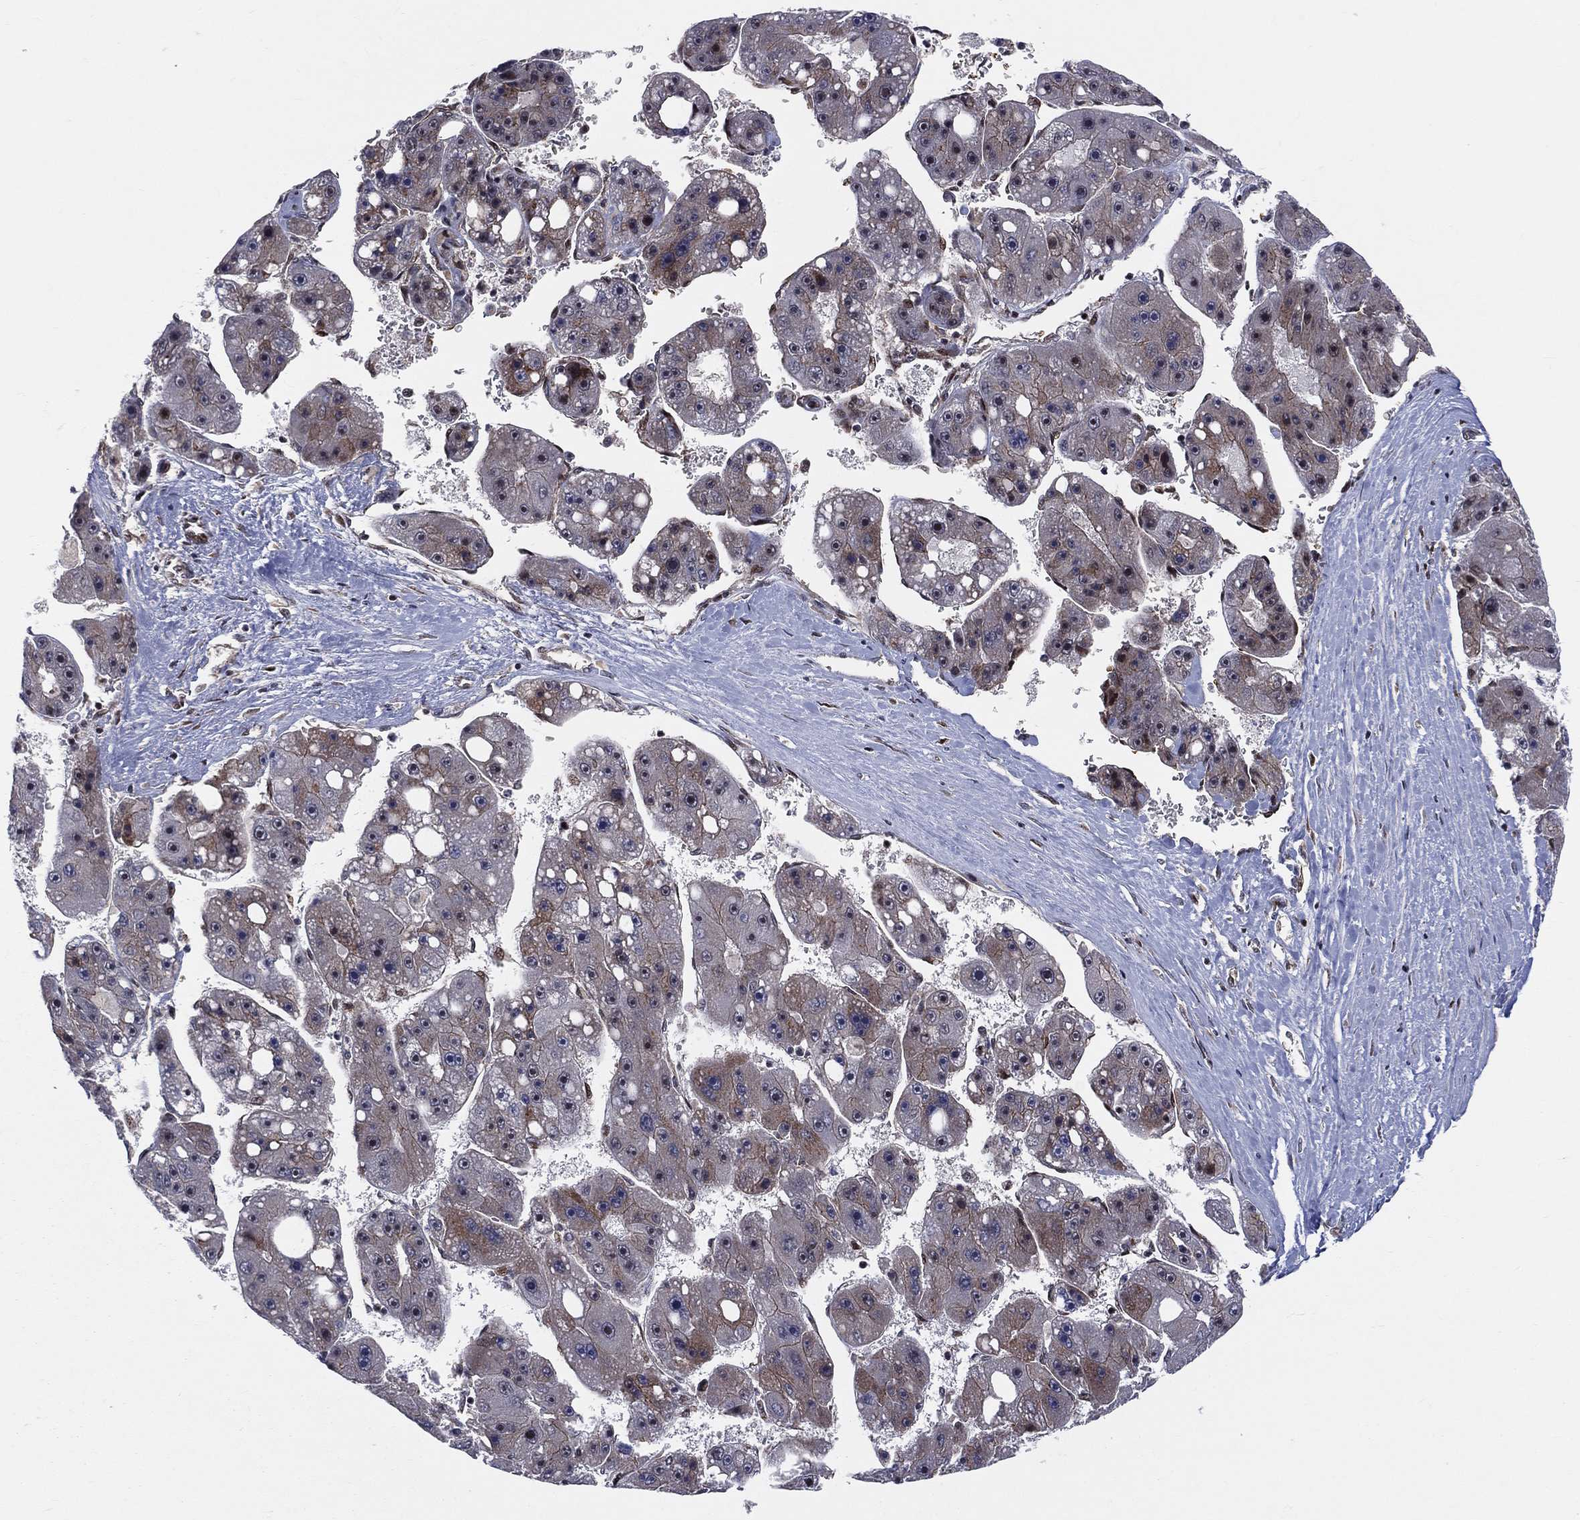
{"staining": {"intensity": "moderate", "quantity": "<25%", "location": "cytoplasmic/membranous"}, "tissue": "liver cancer", "cell_type": "Tumor cells", "image_type": "cancer", "snomed": [{"axis": "morphology", "description": "Carcinoma, Hepatocellular, NOS"}, {"axis": "topography", "description": "Liver"}], "caption": "Immunohistochemical staining of human hepatocellular carcinoma (liver) demonstrates moderate cytoplasmic/membranous protein staining in about <25% of tumor cells.", "gene": "VHL", "patient": {"sex": "female", "age": 61}}